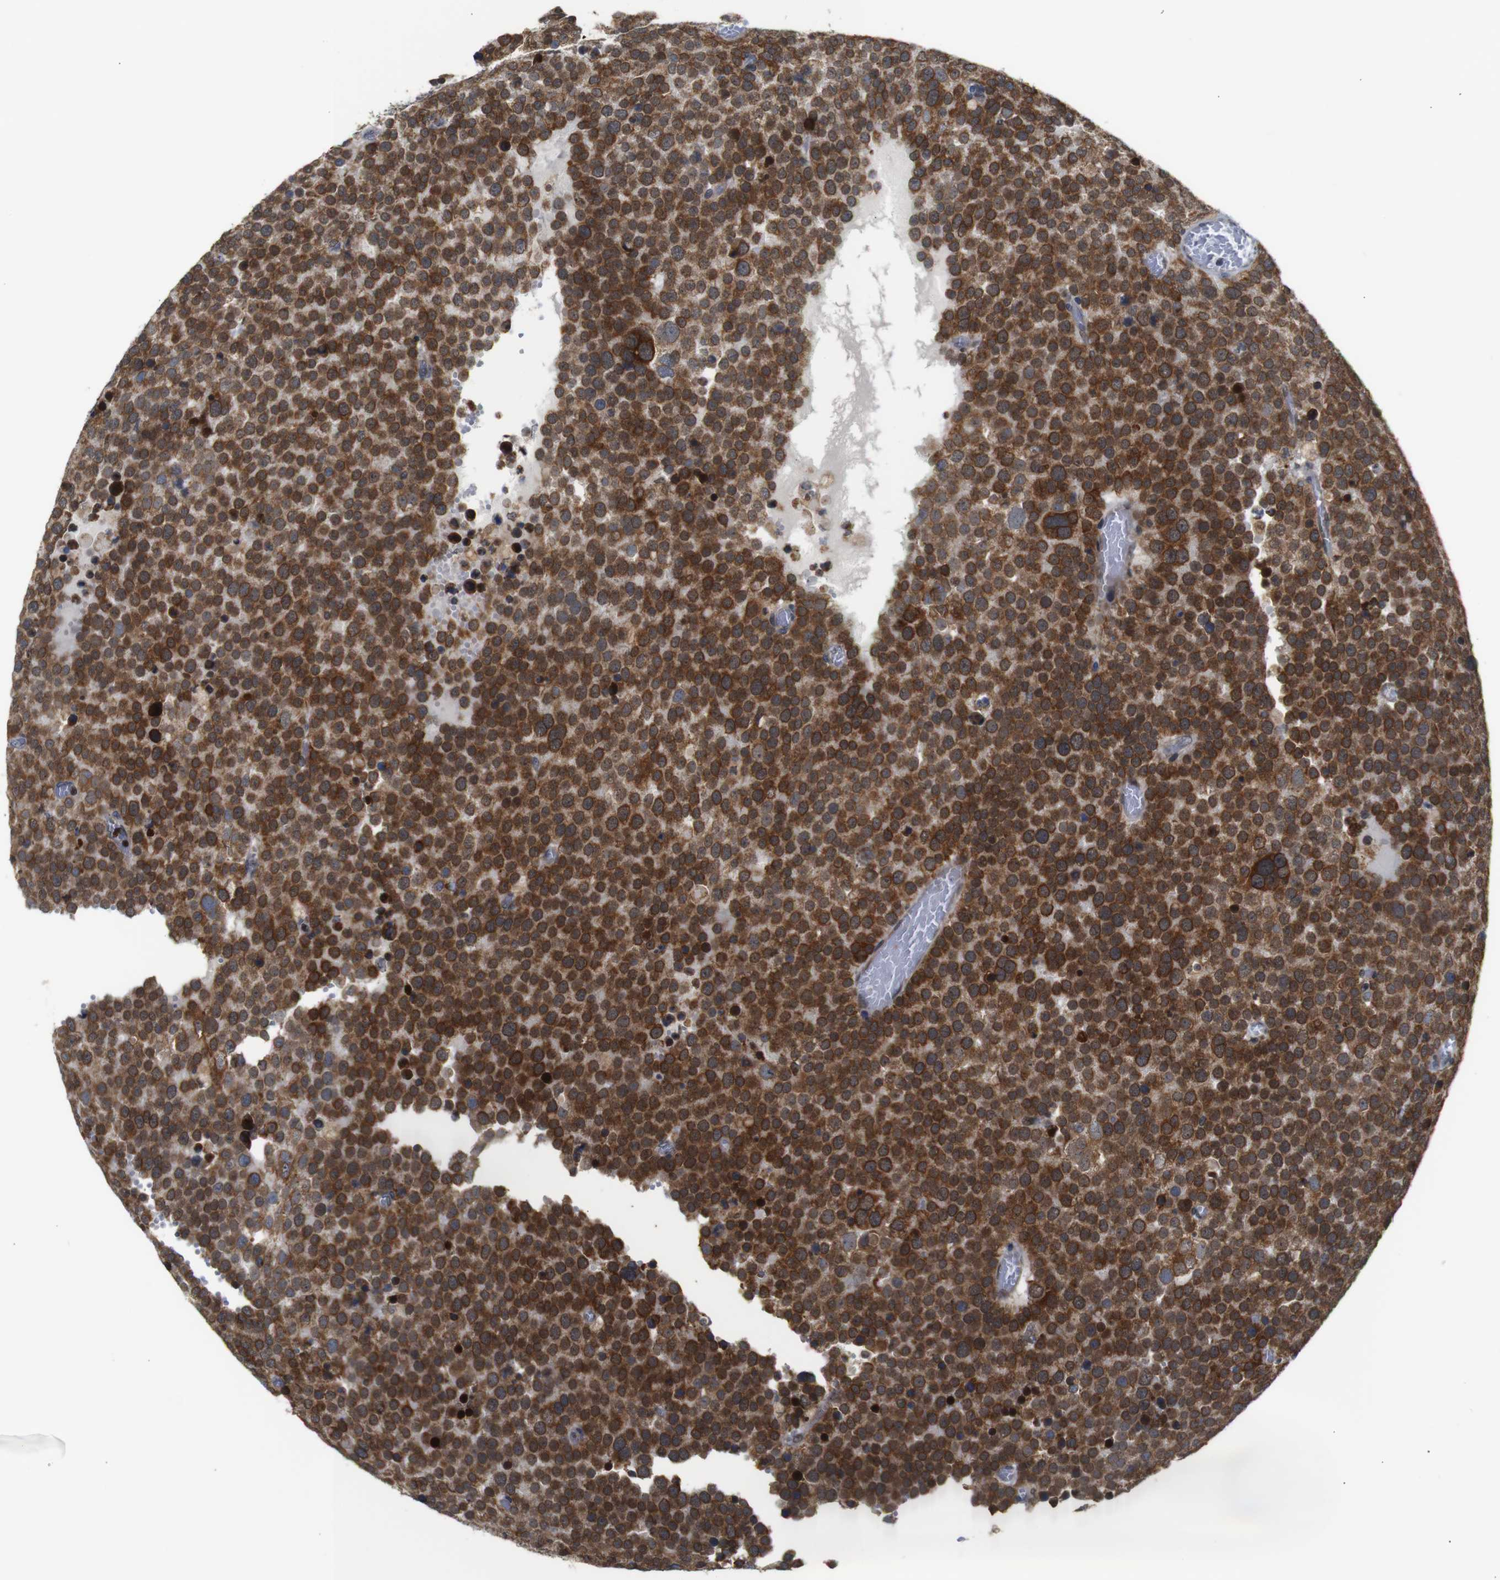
{"staining": {"intensity": "moderate", "quantity": ">75%", "location": "cytoplasmic/membranous"}, "tissue": "testis cancer", "cell_type": "Tumor cells", "image_type": "cancer", "snomed": [{"axis": "morphology", "description": "Normal tissue, NOS"}, {"axis": "morphology", "description": "Seminoma, NOS"}, {"axis": "topography", "description": "Testis"}], "caption": "Protein staining exhibits moderate cytoplasmic/membranous staining in about >75% of tumor cells in testis seminoma. The staining is performed using DAB (3,3'-diaminobenzidine) brown chromogen to label protein expression. The nuclei are counter-stained blue using hematoxylin.", "gene": "PTPN1", "patient": {"sex": "male", "age": 71}}